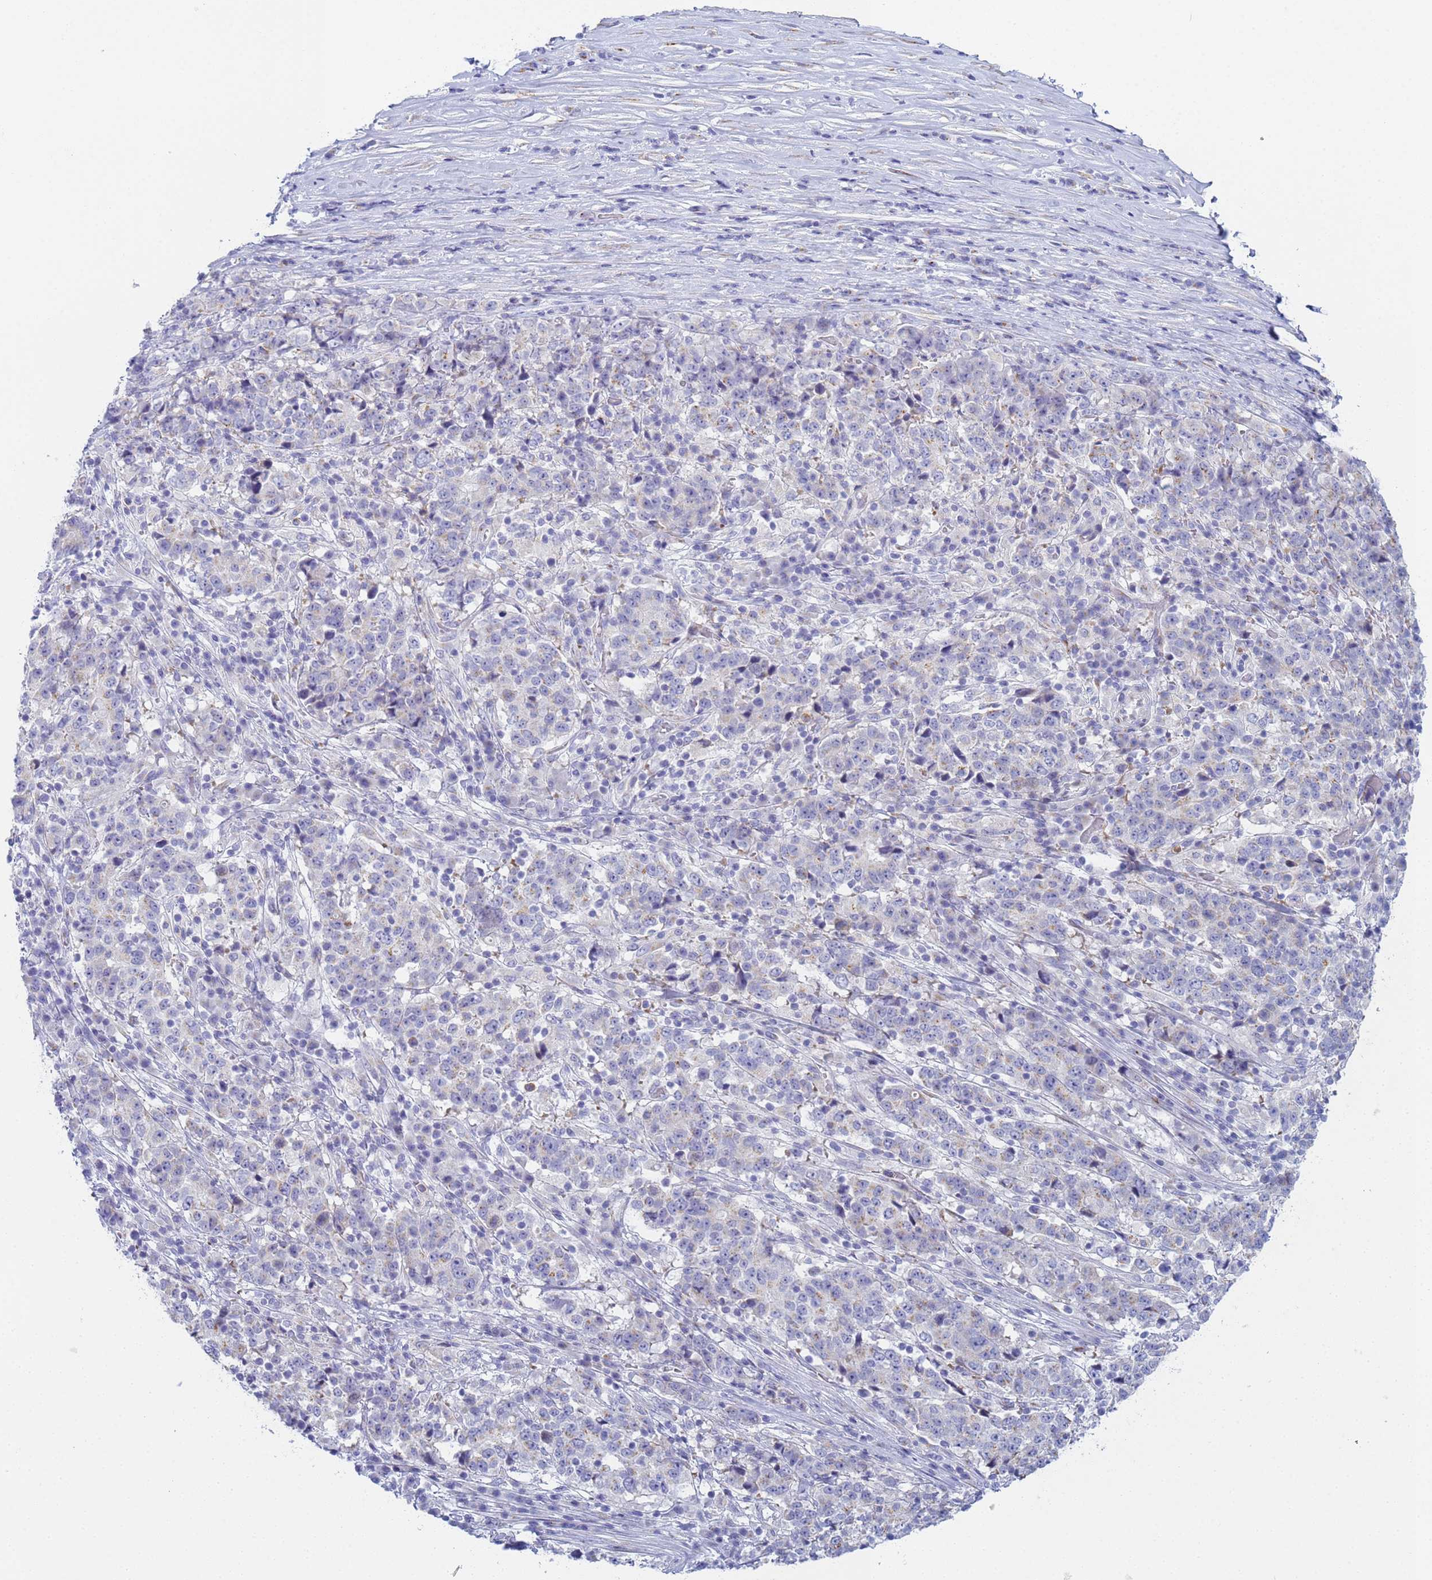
{"staining": {"intensity": "weak", "quantity": "<25%", "location": "cytoplasmic/membranous"}, "tissue": "stomach cancer", "cell_type": "Tumor cells", "image_type": "cancer", "snomed": [{"axis": "morphology", "description": "Adenocarcinoma, NOS"}, {"axis": "topography", "description": "Stomach"}], "caption": "Immunohistochemistry (IHC) histopathology image of neoplastic tissue: adenocarcinoma (stomach) stained with DAB (3,3'-diaminobenzidine) displays no significant protein staining in tumor cells.", "gene": "CR1", "patient": {"sex": "male", "age": 59}}